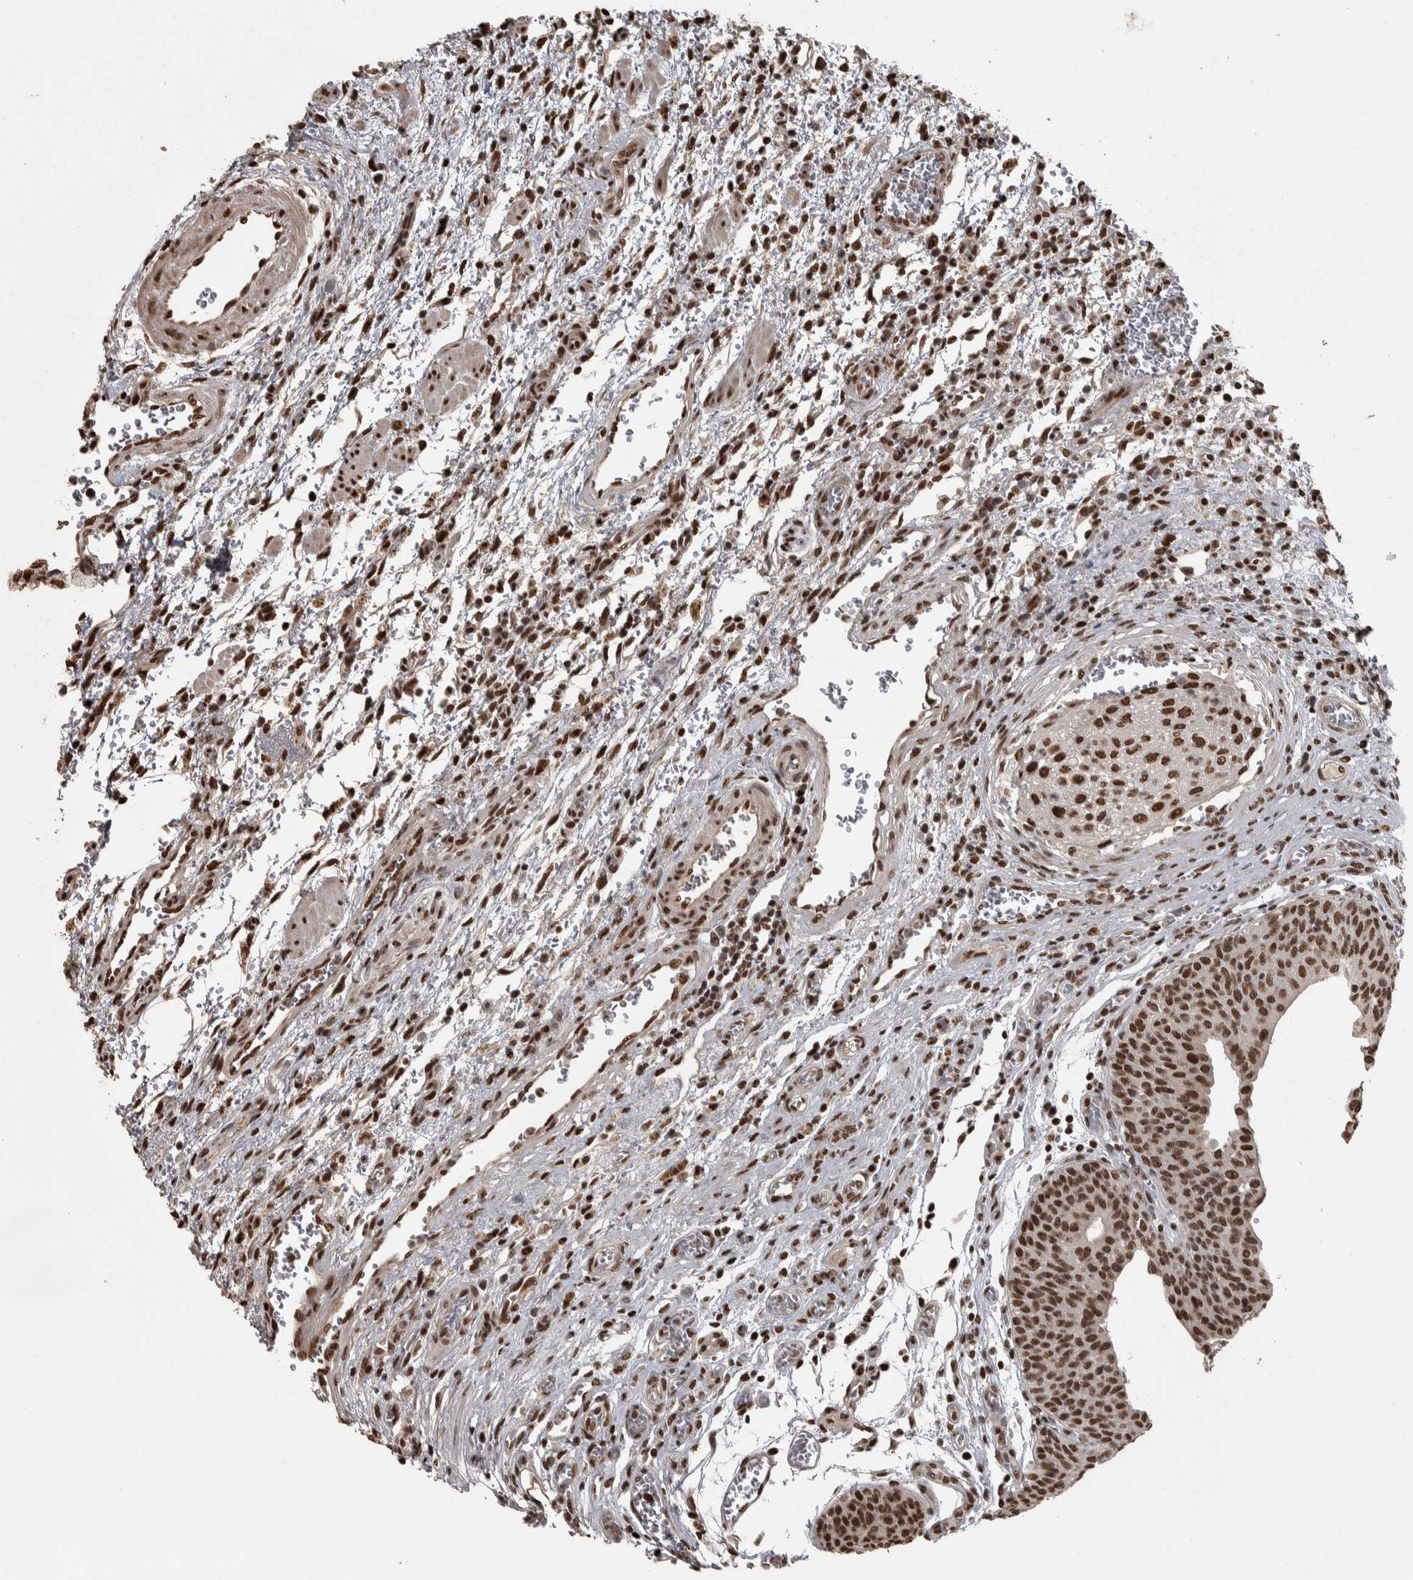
{"staining": {"intensity": "strong", "quantity": ">75%", "location": "nuclear"}, "tissue": "urothelial cancer", "cell_type": "Tumor cells", "image_type": "cancer", "snomed": [{"axis": "morphology", "description": "Urothelial carcinoma, Low grade"}, {"axis": "morphology", "description": "Urothelial carcinoma, High grade"}, {"axis": "topography", "description": "Urinary bladder"}], "caption": "Protein staining of high-grade urothelial carcinoma tissue demonstrates strong nuclear staining in approximately >75% of tumor cells.", "gene": "ZFHX4", "patient": {"sex": "male", "age": 35}}